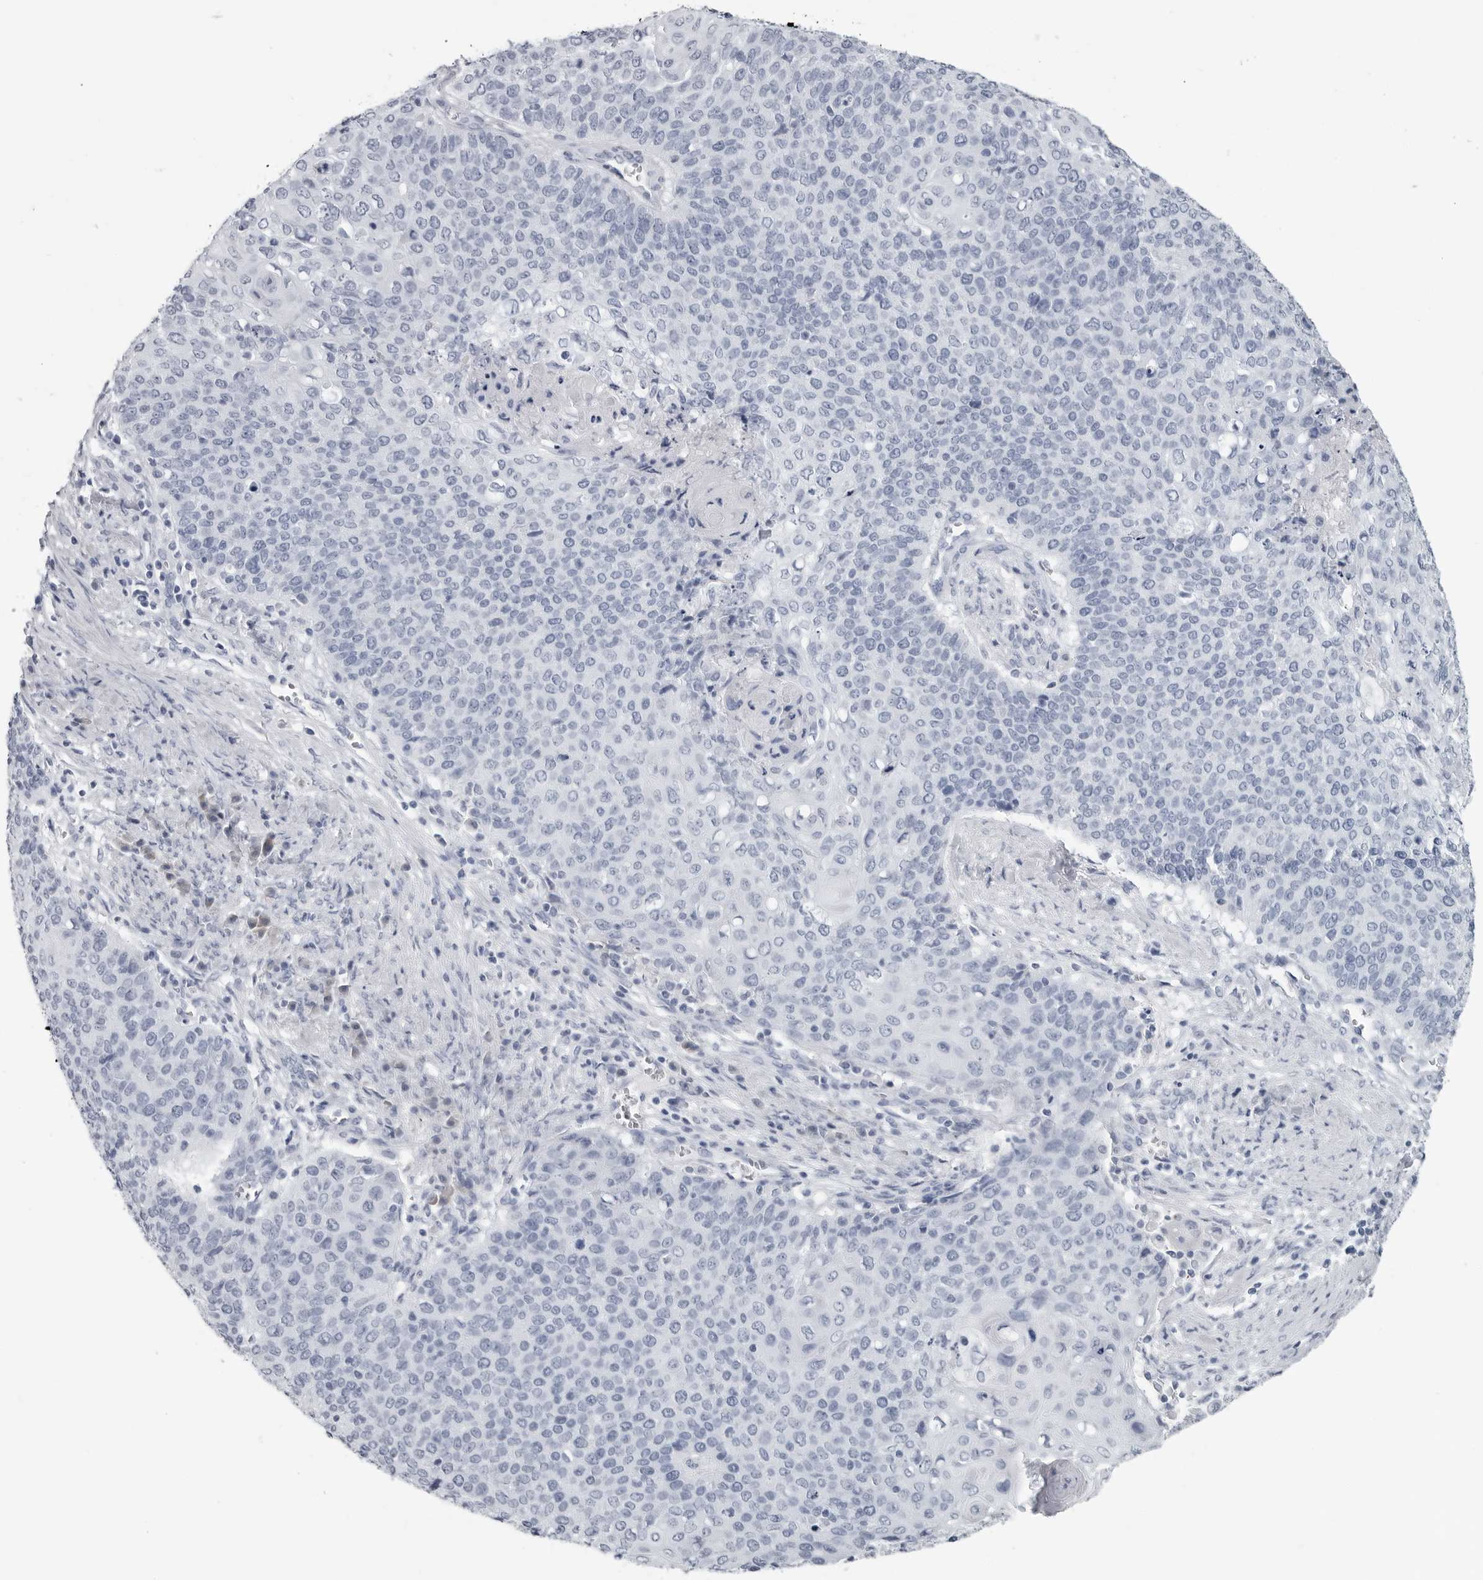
{"staining": {"intensity": "negative", "quantity": "none", "location": "none"}, "tissue": "cervical cancer", "cell_type": "Tumor cells", "image_type": "cancer", "snomed": [{"axis": "morphology", "description": "Squamous cell carcinoma, NOS"}, {"axis": "topography", "description": "Cervix"}], "caption": "An immunohistochemistry (IHC) histopathology image of squamous cell carcinoma (cervical) is shown. There is no staining in tumor cells of squamous cell carcinoma (cervical).", "gene": "AMPD1", "patient": {"sex": "female", "age": 39}}